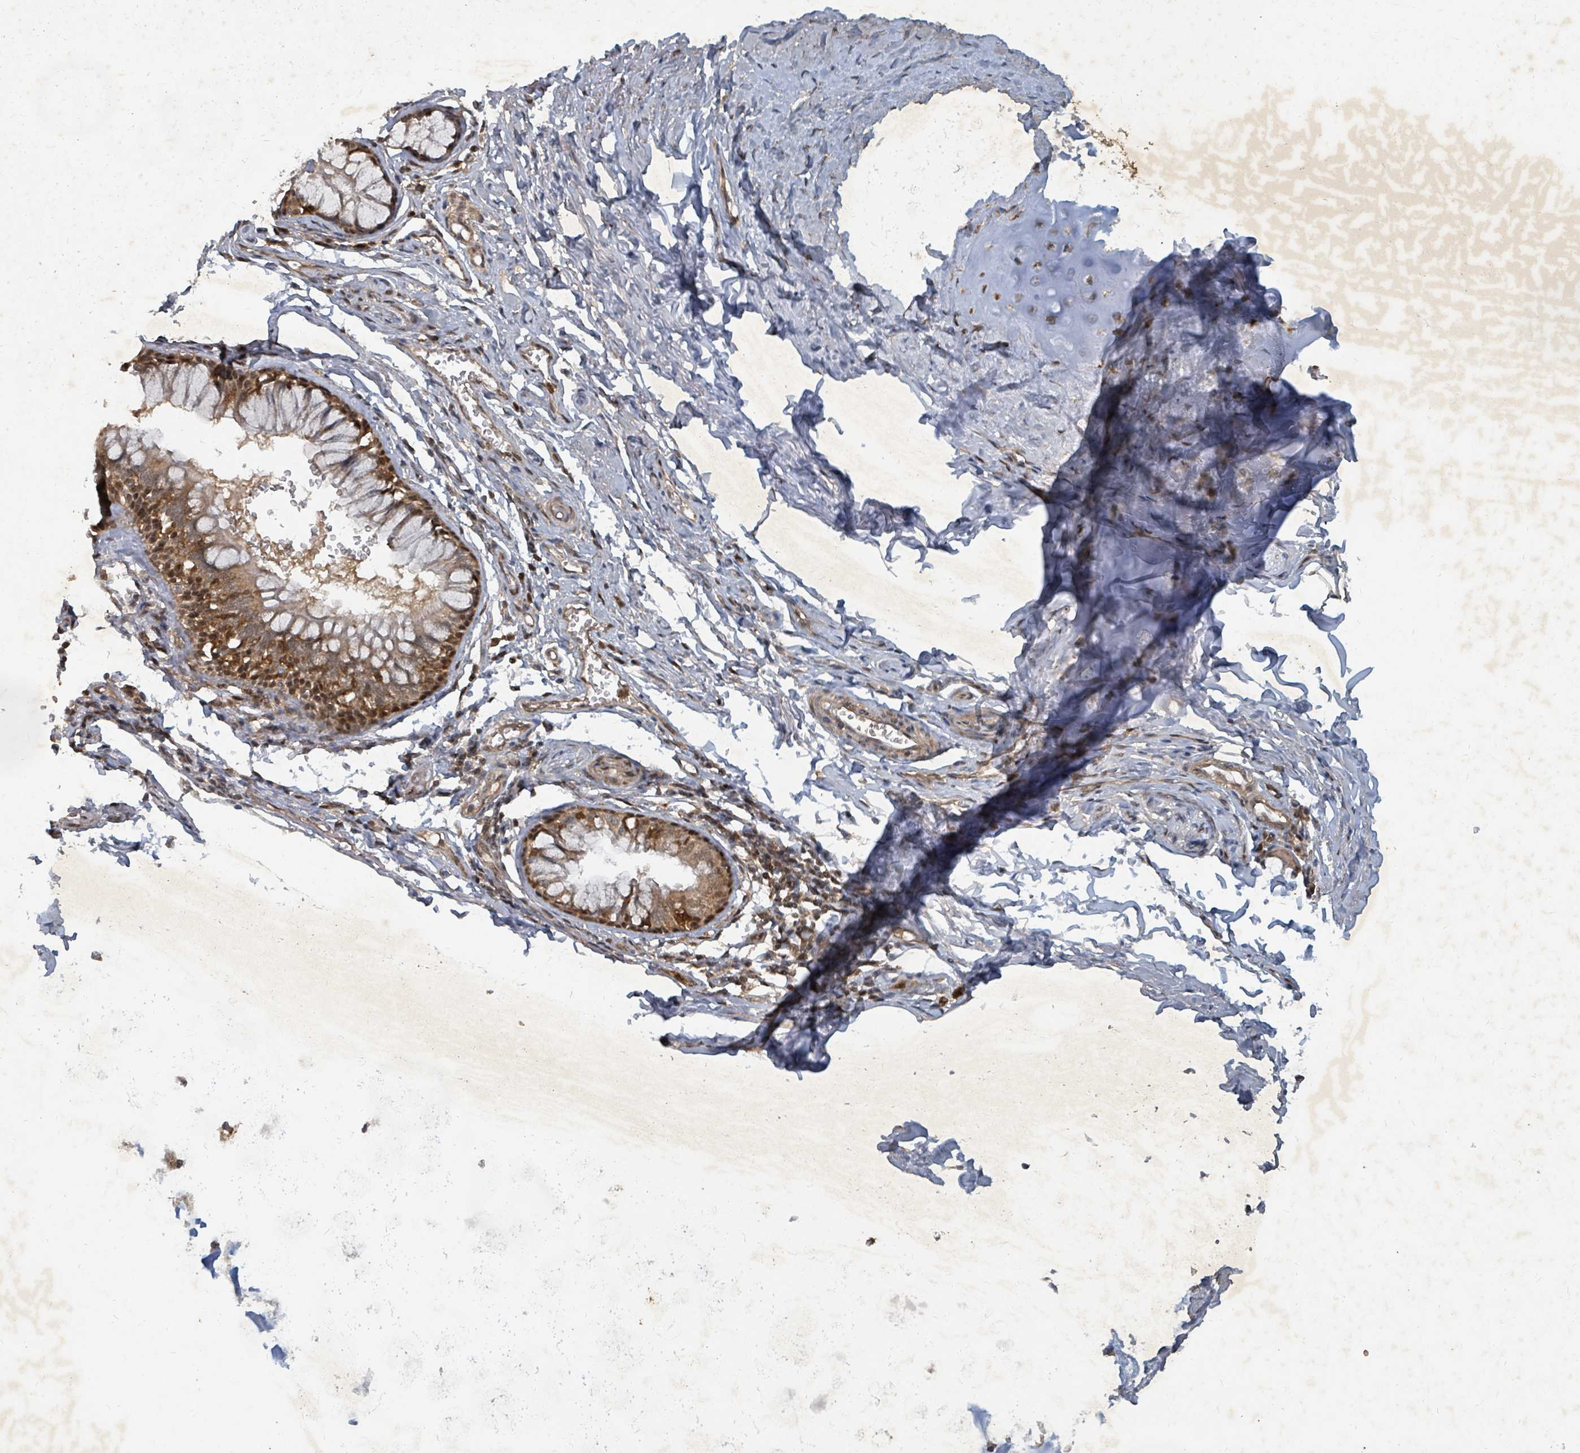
{"staining": {"intensity": "moderate", "quantity": ">75%", "location": "cytoplasmic/membranous,nuclear"}, "tissue": "bronchus", "cell_type": "Respiratory epithelial cells", "image_type": "normal", "snomed": [{"axis": "morphology", "description": "Normal tissue, NOS"}, {"axis": "topography", "description": "Cartilage tissue"}, {"axis": "topography", "description": "Bronchus"}], "caption": "Immunohistochemical staining of unremarkable human bronchus shows moderate cytoplasmic/membranous,nuclear protein staining in approximately >75% of respiratory epithelial cells. (Brightfield microscopy of DAB IHC at high magnification).", "gene": "KDM4E", "patient": {"sex": "female", "age": 36}}